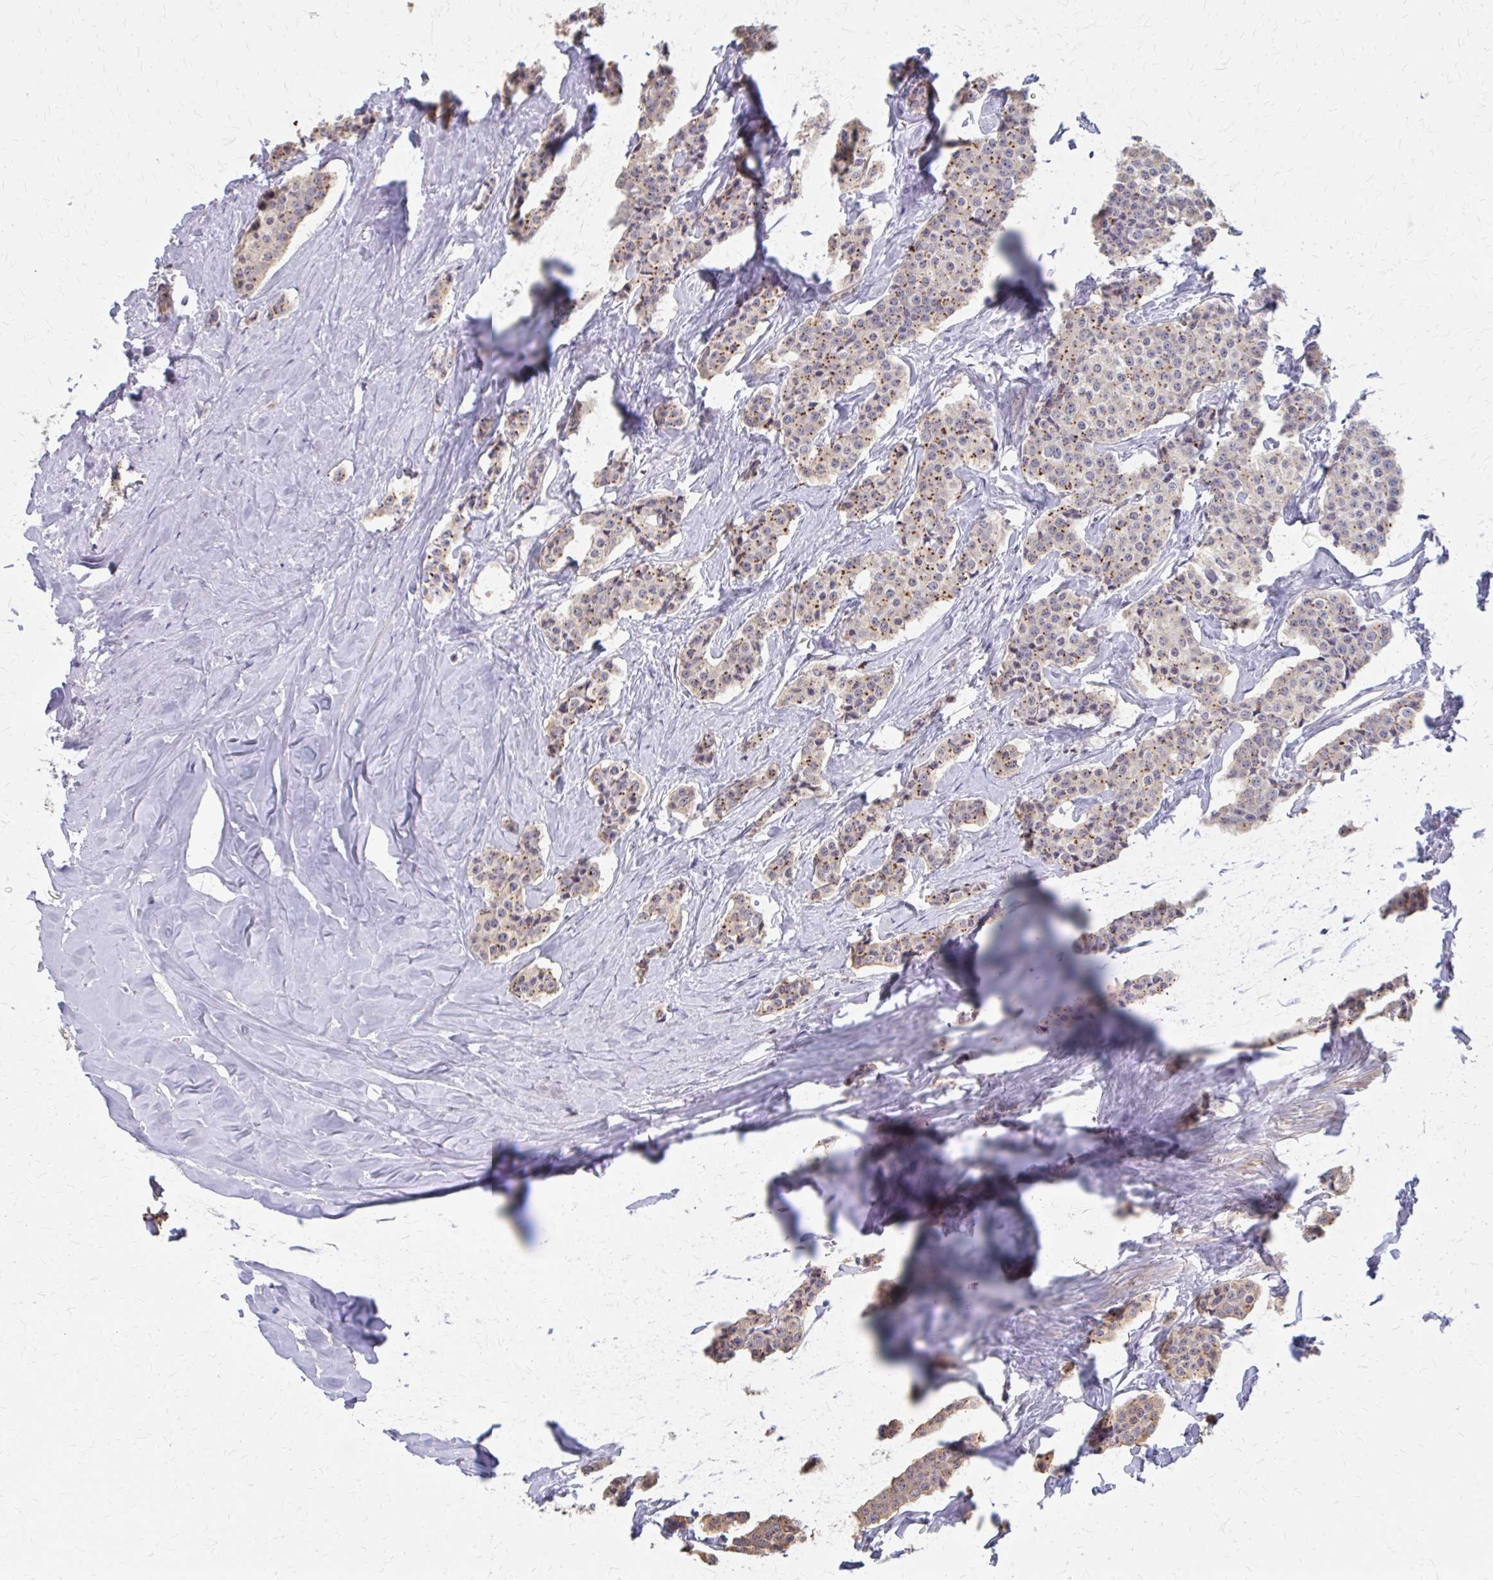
{"staining": {"intensity": "moderate", "quantity": ">75%", "location": "cytoplasmic/membranous"}, "tissue": "carcinoid", "cell_type": "Tumor cells", "image_type": "cancer", "snomed": [{"axis": "morphology", "description": "Carcinoid, malignant, NOS"}, {"axis": "topography", "description": "Small intestine"}], "caption": "Human carcinoid stained for a protein (brown) reveals moderate cytoplasmic/membranous positive staining in approximately >75% of tumor cells.", "gene": "IFI44L", "patient": {"sex": "female", "age": 64}}